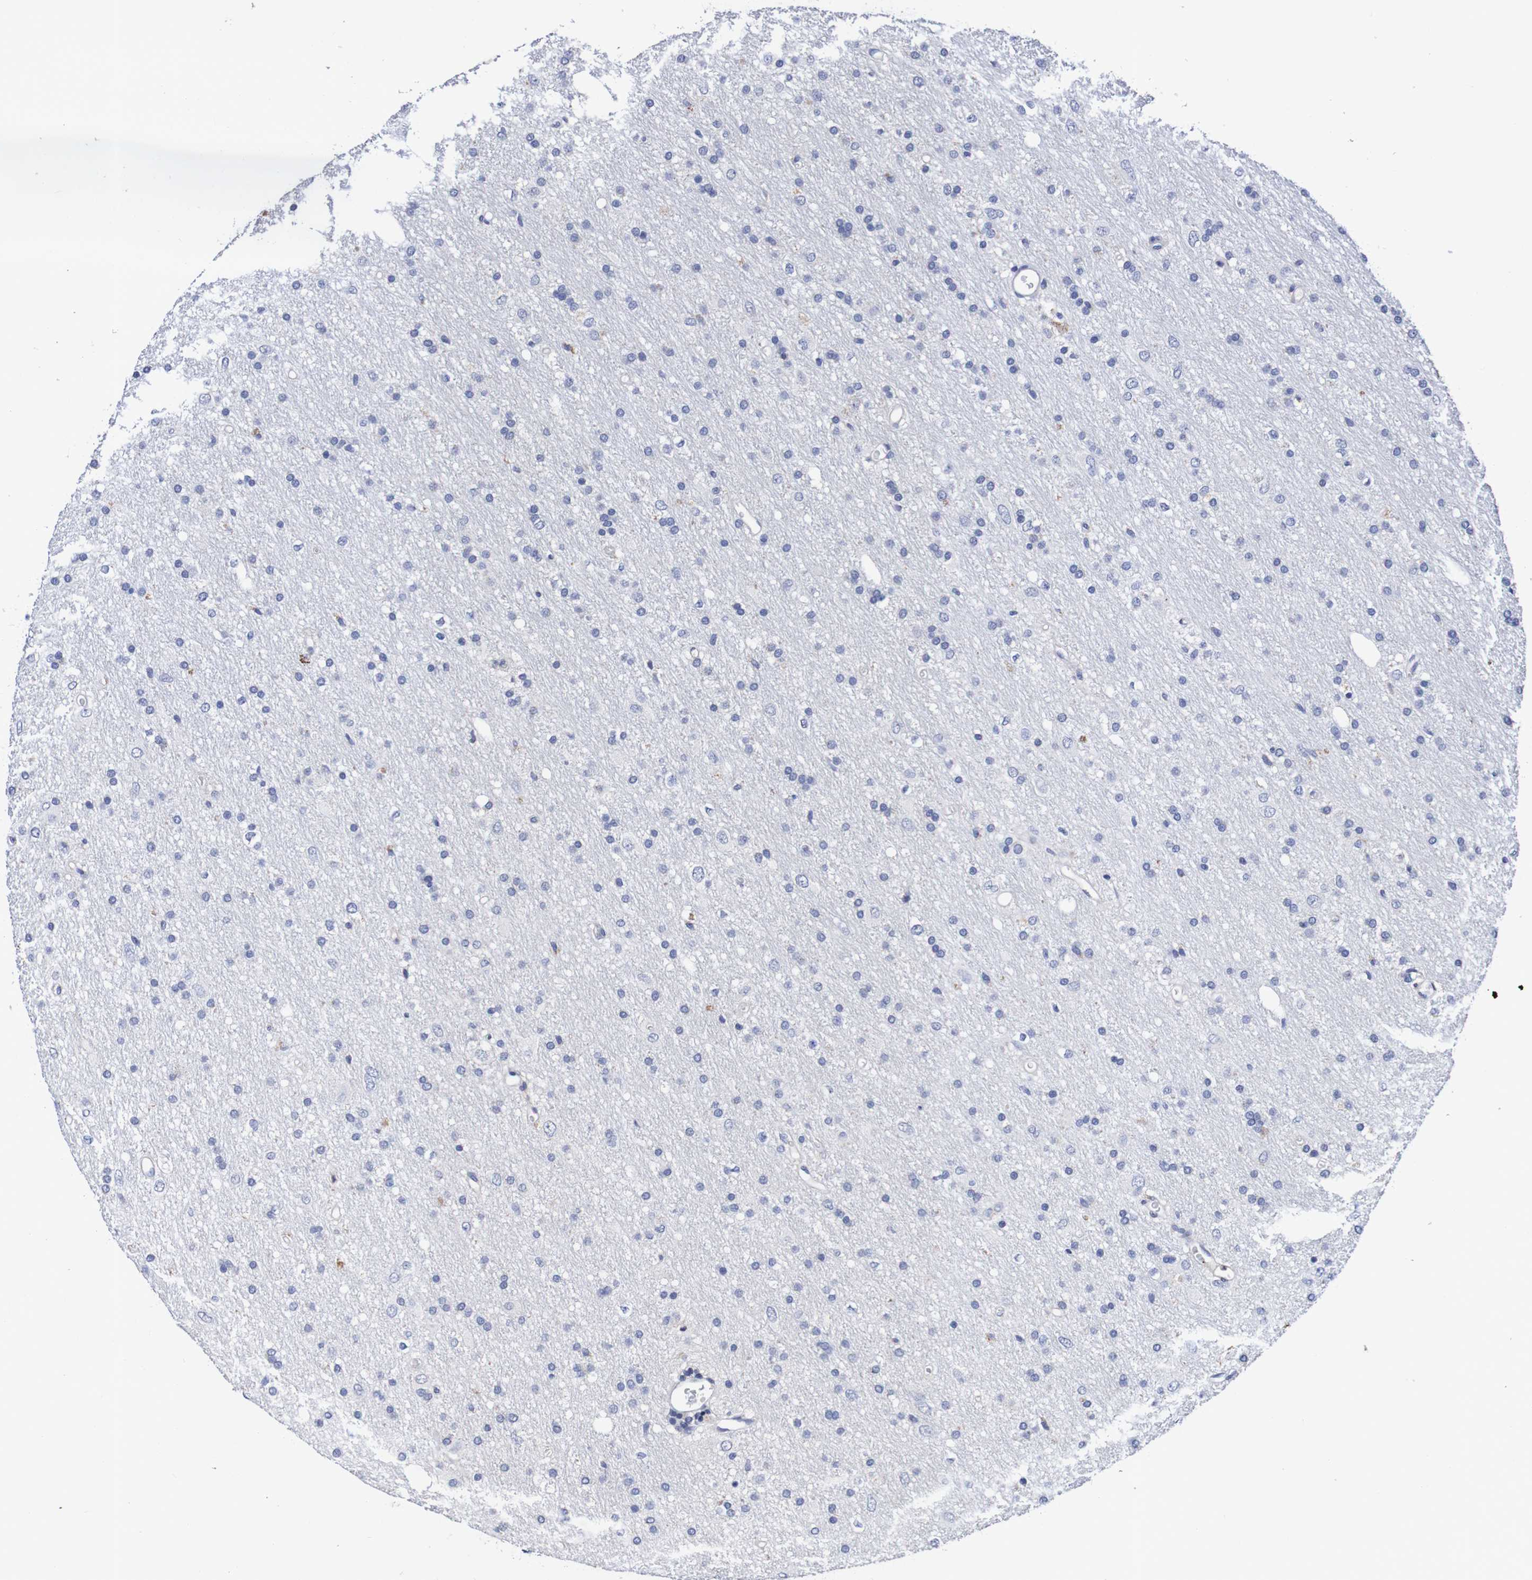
{"staining": {"intensity": "negative", "quantity": "none", "location": "none"}, "tissue": "glioma", "cell_type": "Tumor cells", "image_type": "cancer", "snomed": [{"axis": "morphology", "description": "Glioma, malignant, Low grade"}, {"axis": "topography", "description": "Brain"}], "caption": "This is an immunohistochemistry image of human glioma. There is no staining in tumor cells.", "gene": "ACVR1C", "patient": {"sex": "male", "age": 77}}